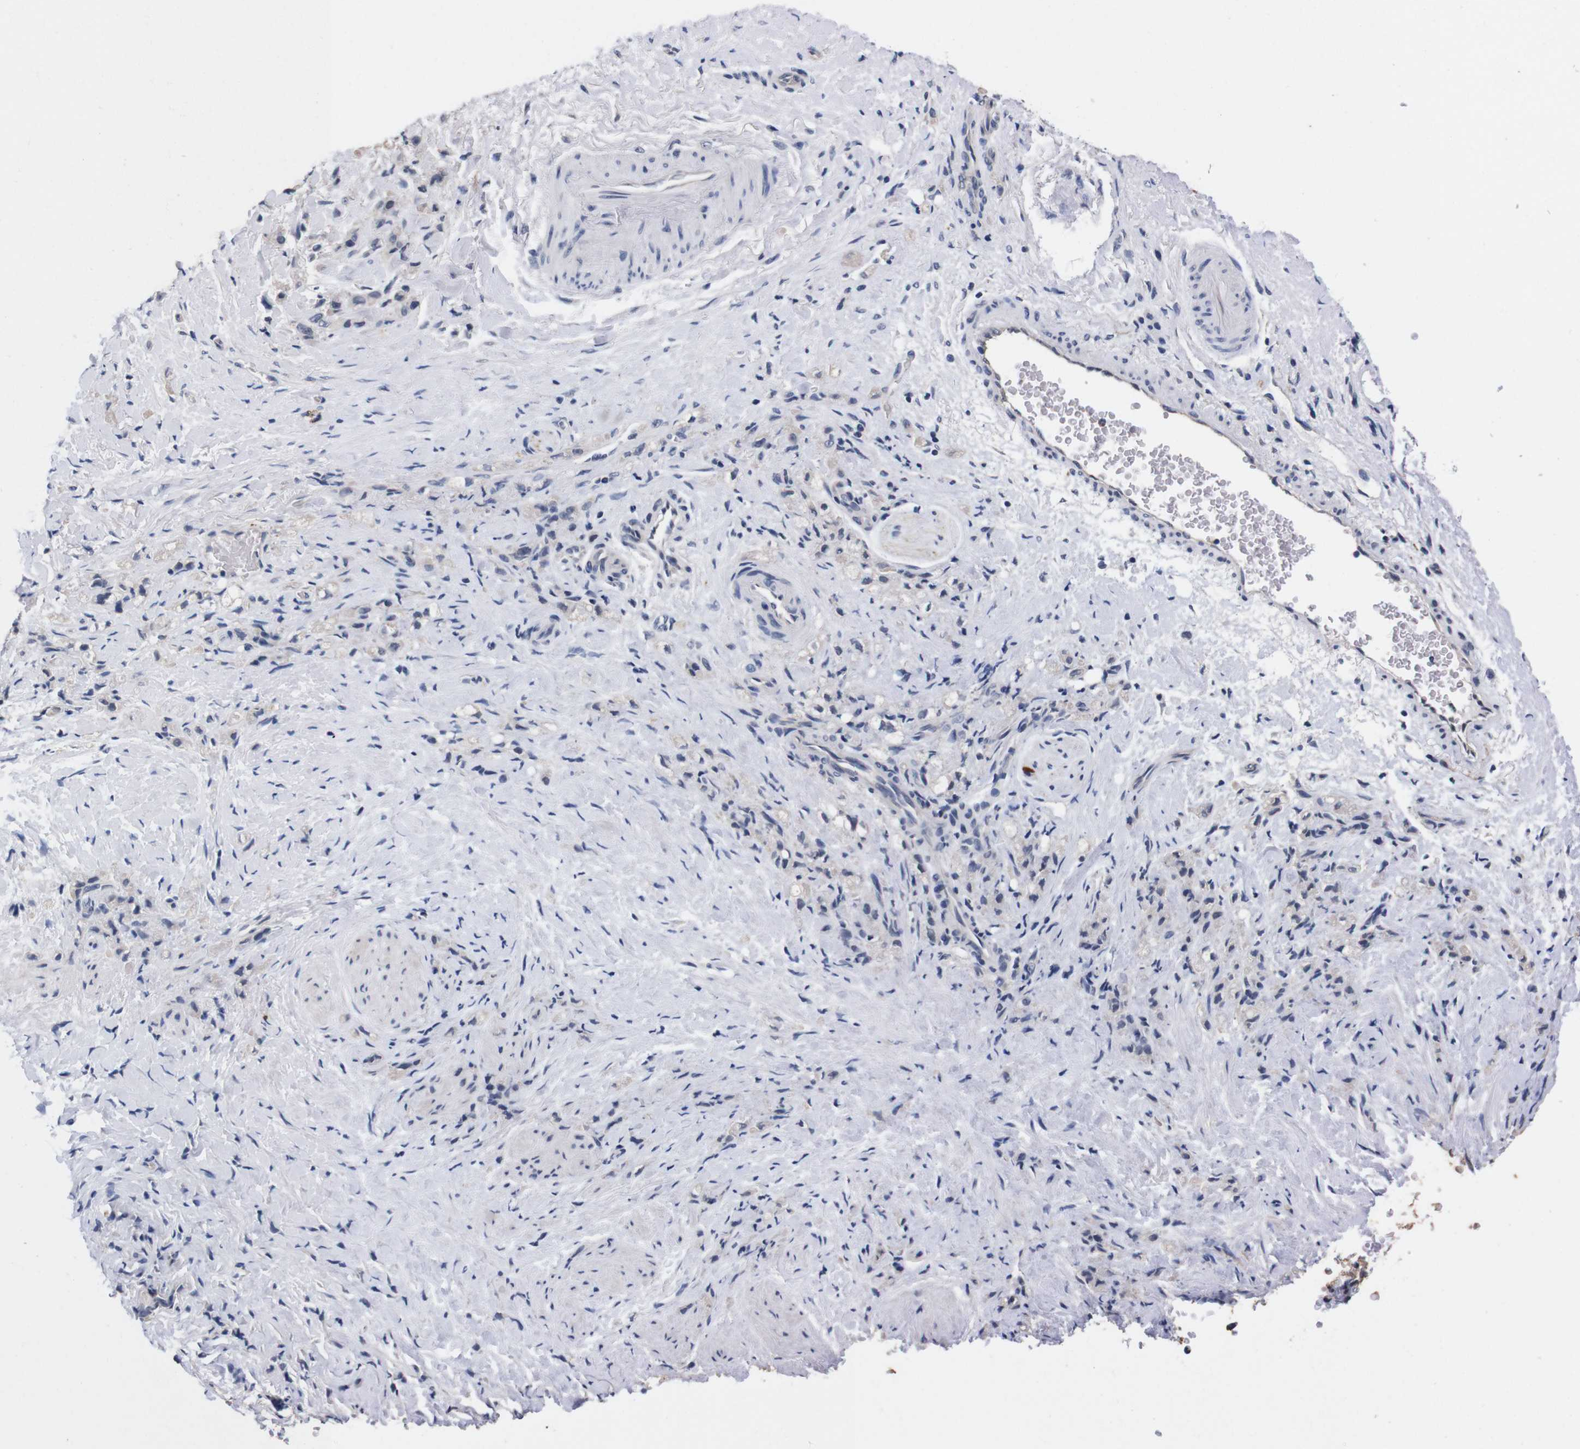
{"staining": {"intensity": "weak", "quantity": "<25%", "location": "cytoplasmic/membranous"}, "tissue": "stomach cancer", "cell_type": "Tumor cells", "image_type": "cancer", "snomed": [{"axis": "morphology", "description": "Adenocarcinoma, NOS"}, {"axis": "topography", "description": "Stomach"}], "caption": "High power microscopy photomicrograph of an immunohistochemistry micrograph of stomach cancer (adenocarcinoma), revealing no significant expression in tumor cells.", "gene": "TNFRSF21", "patient": {"sex": "male", "age": 82}}